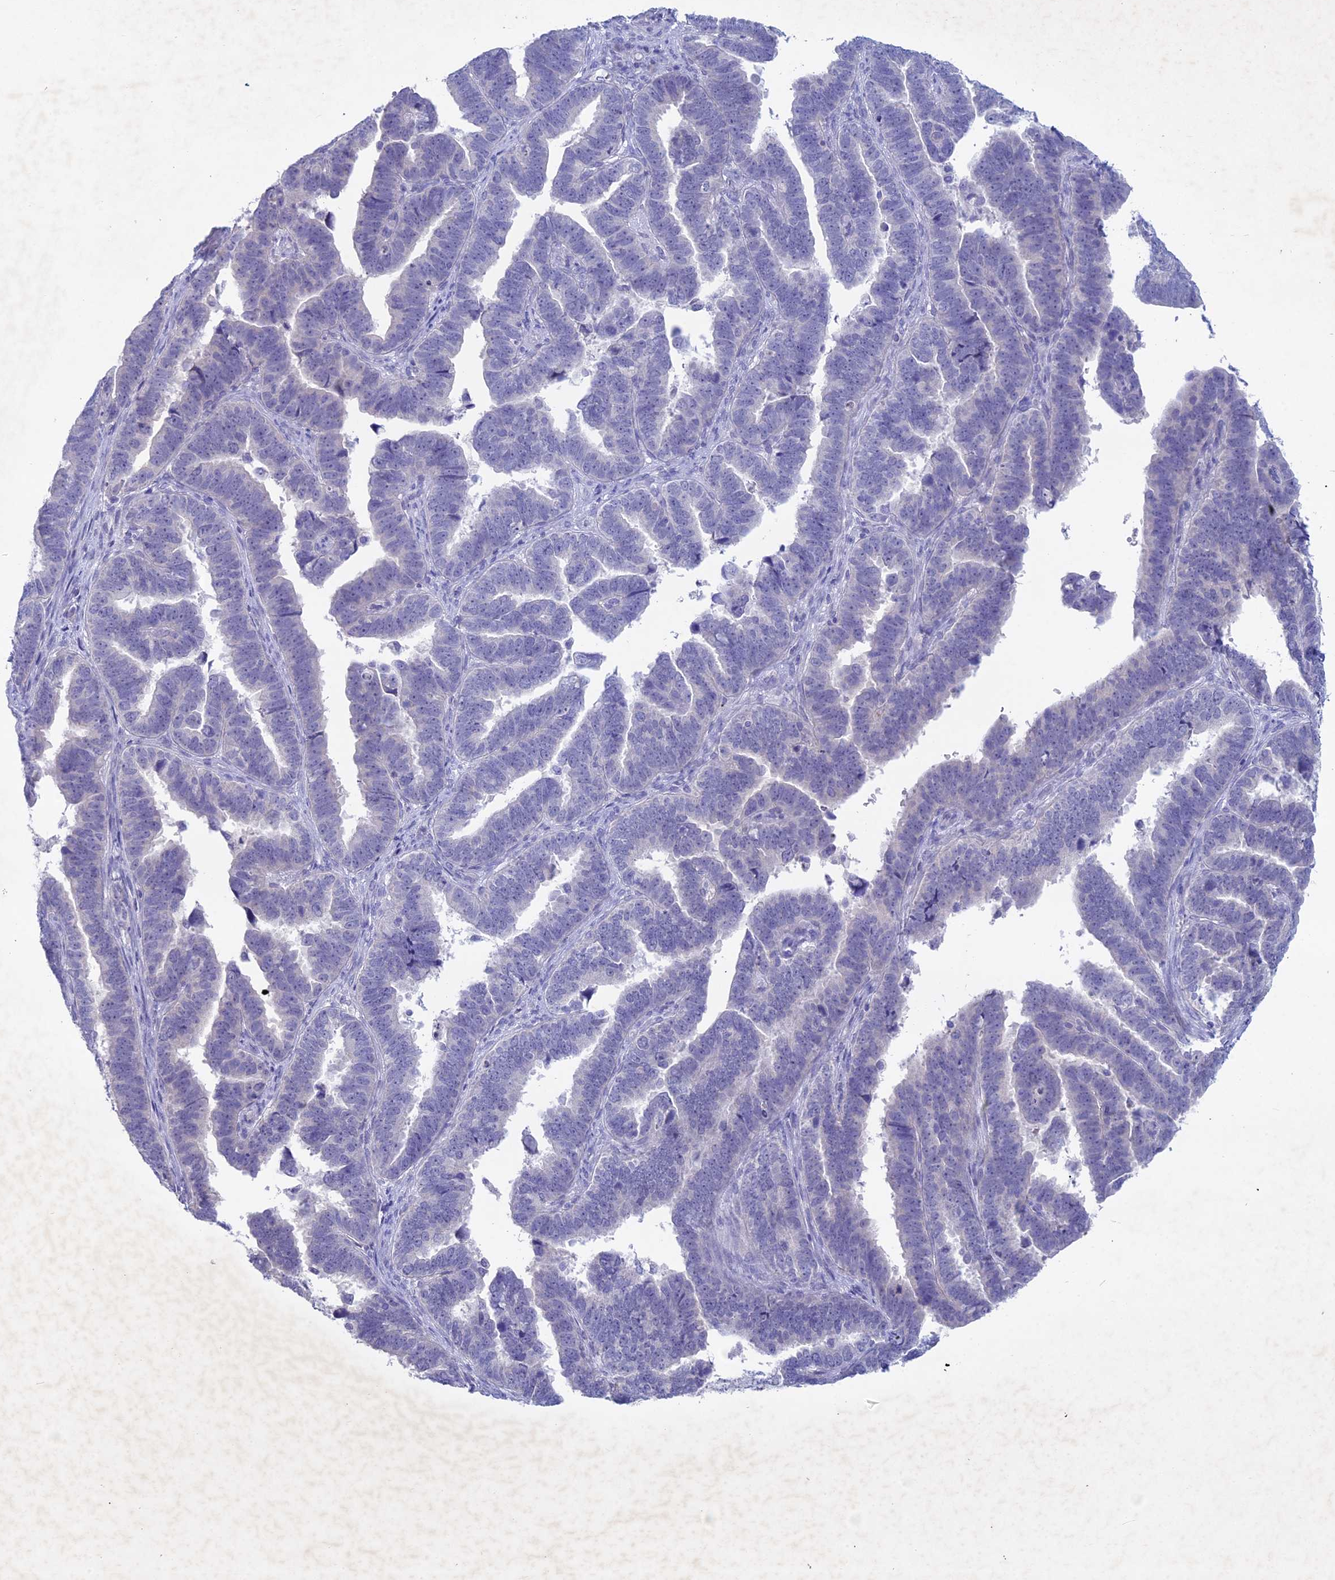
{"staining": {"intensity": "negative", "quantity": "none", "location": "none"}, "tissue": "endometrial cancer", "cell_type": "Tumor cells", "image_type": "cancer", "snomed": [{"axis": "morphology", "description": "Adenocarcinoma, NOS"}, {"axis": "topography", "description": "Endometrium"}], "caption": "Endometrial cancer was stained to show a protein in brown. There is no significant staining in tumor cells.", "gene": "BTBD19", "patient": {"sex": "female", "age": 75}}